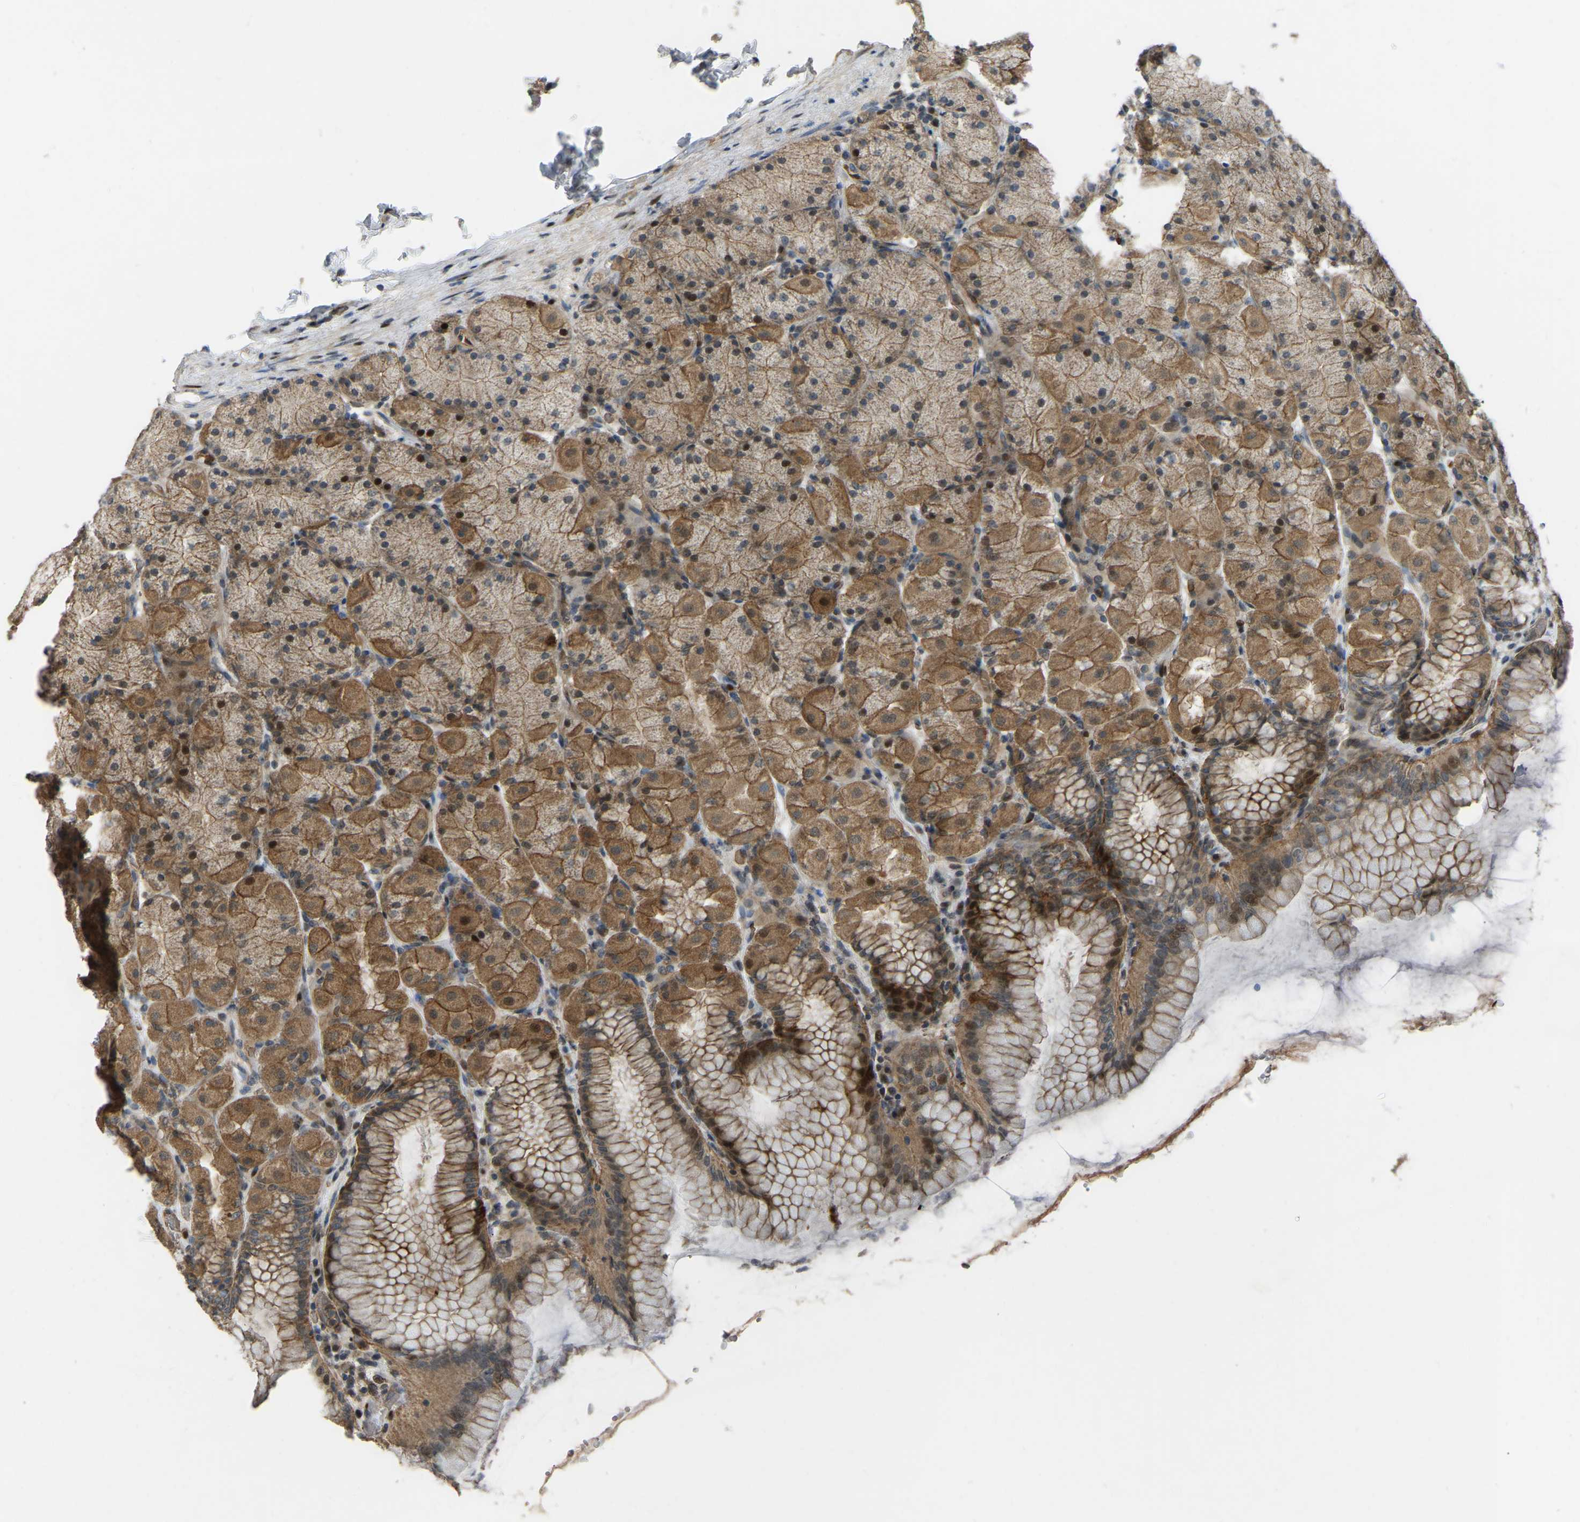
{"staining": {"intensity": "moderate", "quantity": ">75%", "location": "cytoplasmic/membranous,nuclear"}, "tissue": "stomach", "cell_type": "Glandular cells", "image_type": "normal", "snomed": [{"axis": "morphology", "description": "Normal tissue, NOS"}, {"axis": "topography", "description": "Stomach, upper"}], "caption": "DAB (3,3'-diaminobenzidine) immunohistochemical staining of normal stomach shows moderate cytoplasmic/membranous,nuclear protein staining in approximately >75% of glandular cells.", "gene": "C21orf91", "patient": {"sex": "female", "age": 56}}